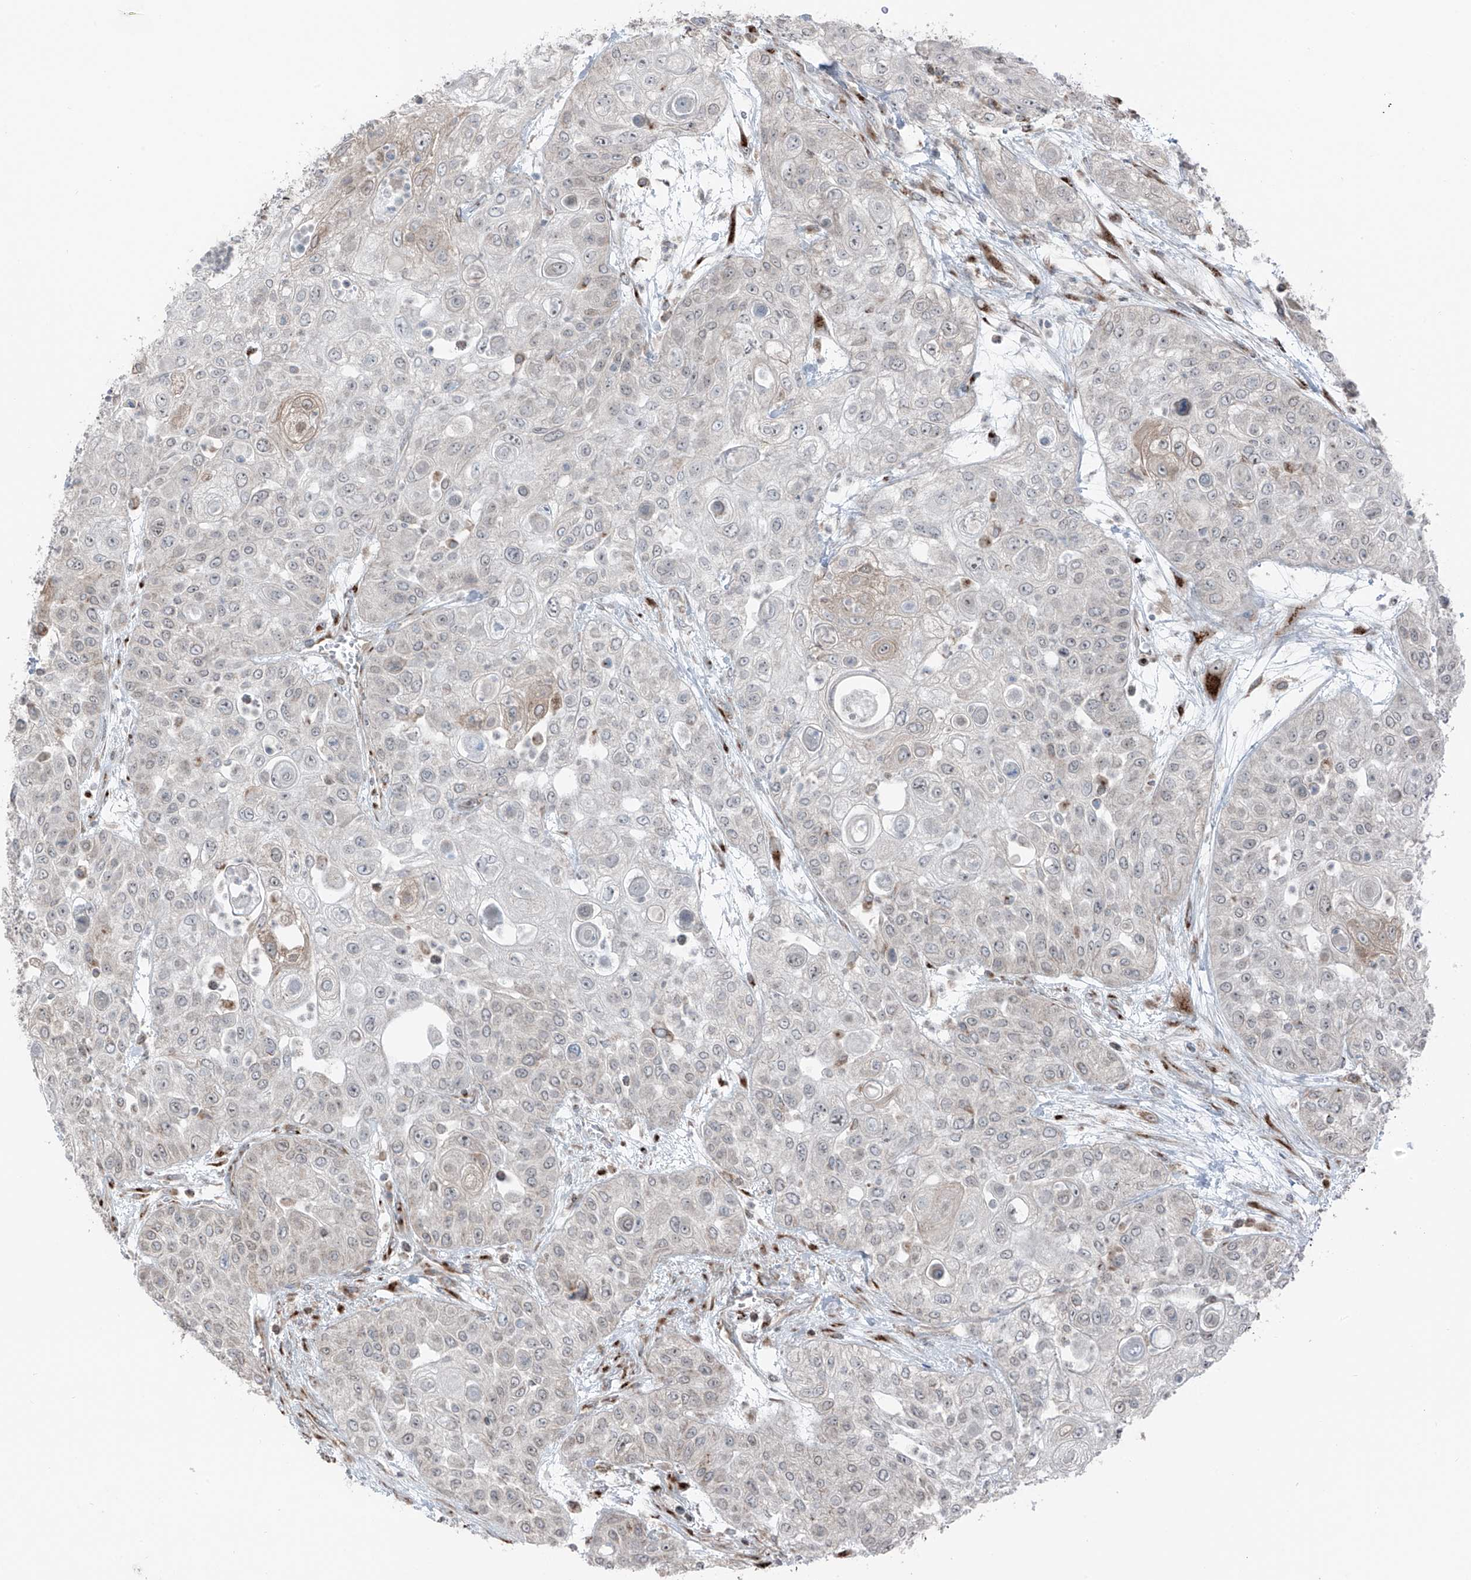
{"staining": {"intensity": "negative", "quantity": "none", "location": "none"}, "tissue": "urothelial cancer", "cell_type": "Tumor cells", "image_type": "cancer", "snomed": [{"axis": "morphology", "description": "Urothelial carcinoma, High grade"}, {"axis": "topography", "description": "Urinary bladder"}], "caption": "Tumor cells show no significant protein expression in urothelial cancer.", "gene": "ERLEC1", "patient": {"sex": "female", "age": 79}}